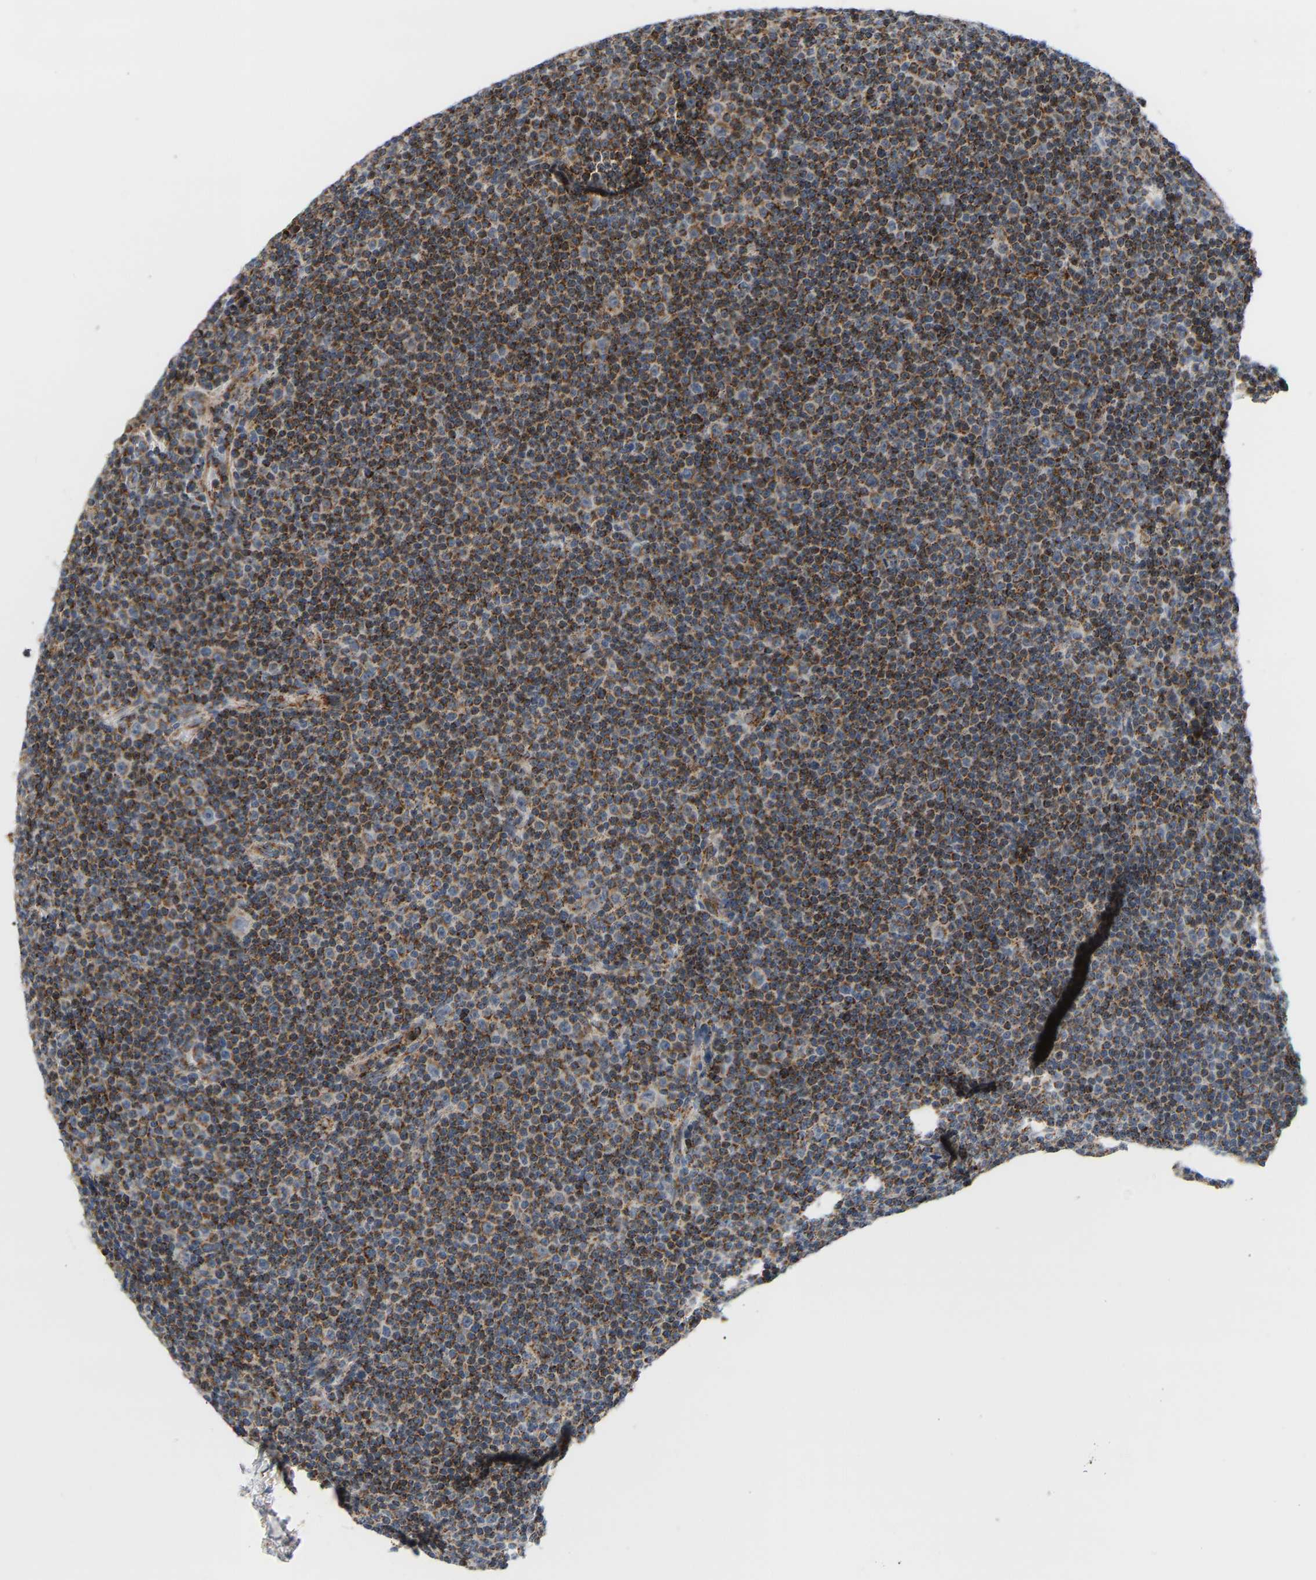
{"staining": {"intensity": "strong", "quantity": ">75%", "location": "cytoplasmic/membranous"}, "tissue": "lymphoma", "cell_type": "Tumor cells", "image_type": "cancer", "snomed": [{"axis": "morphology", "description": "Malignant lymphoma, non-Hodgkin's type, Low grade"}, {"axis": "topography", "description": "Lymph node"}], "caption": "IHC (DAB) staining of human lymphoma exhibits strong cytoplasmic/membranous protein expression in approximately >75% of tumor cells.", "gene": "GPSM2", "patient": {"sex": "female", "age": 67}}